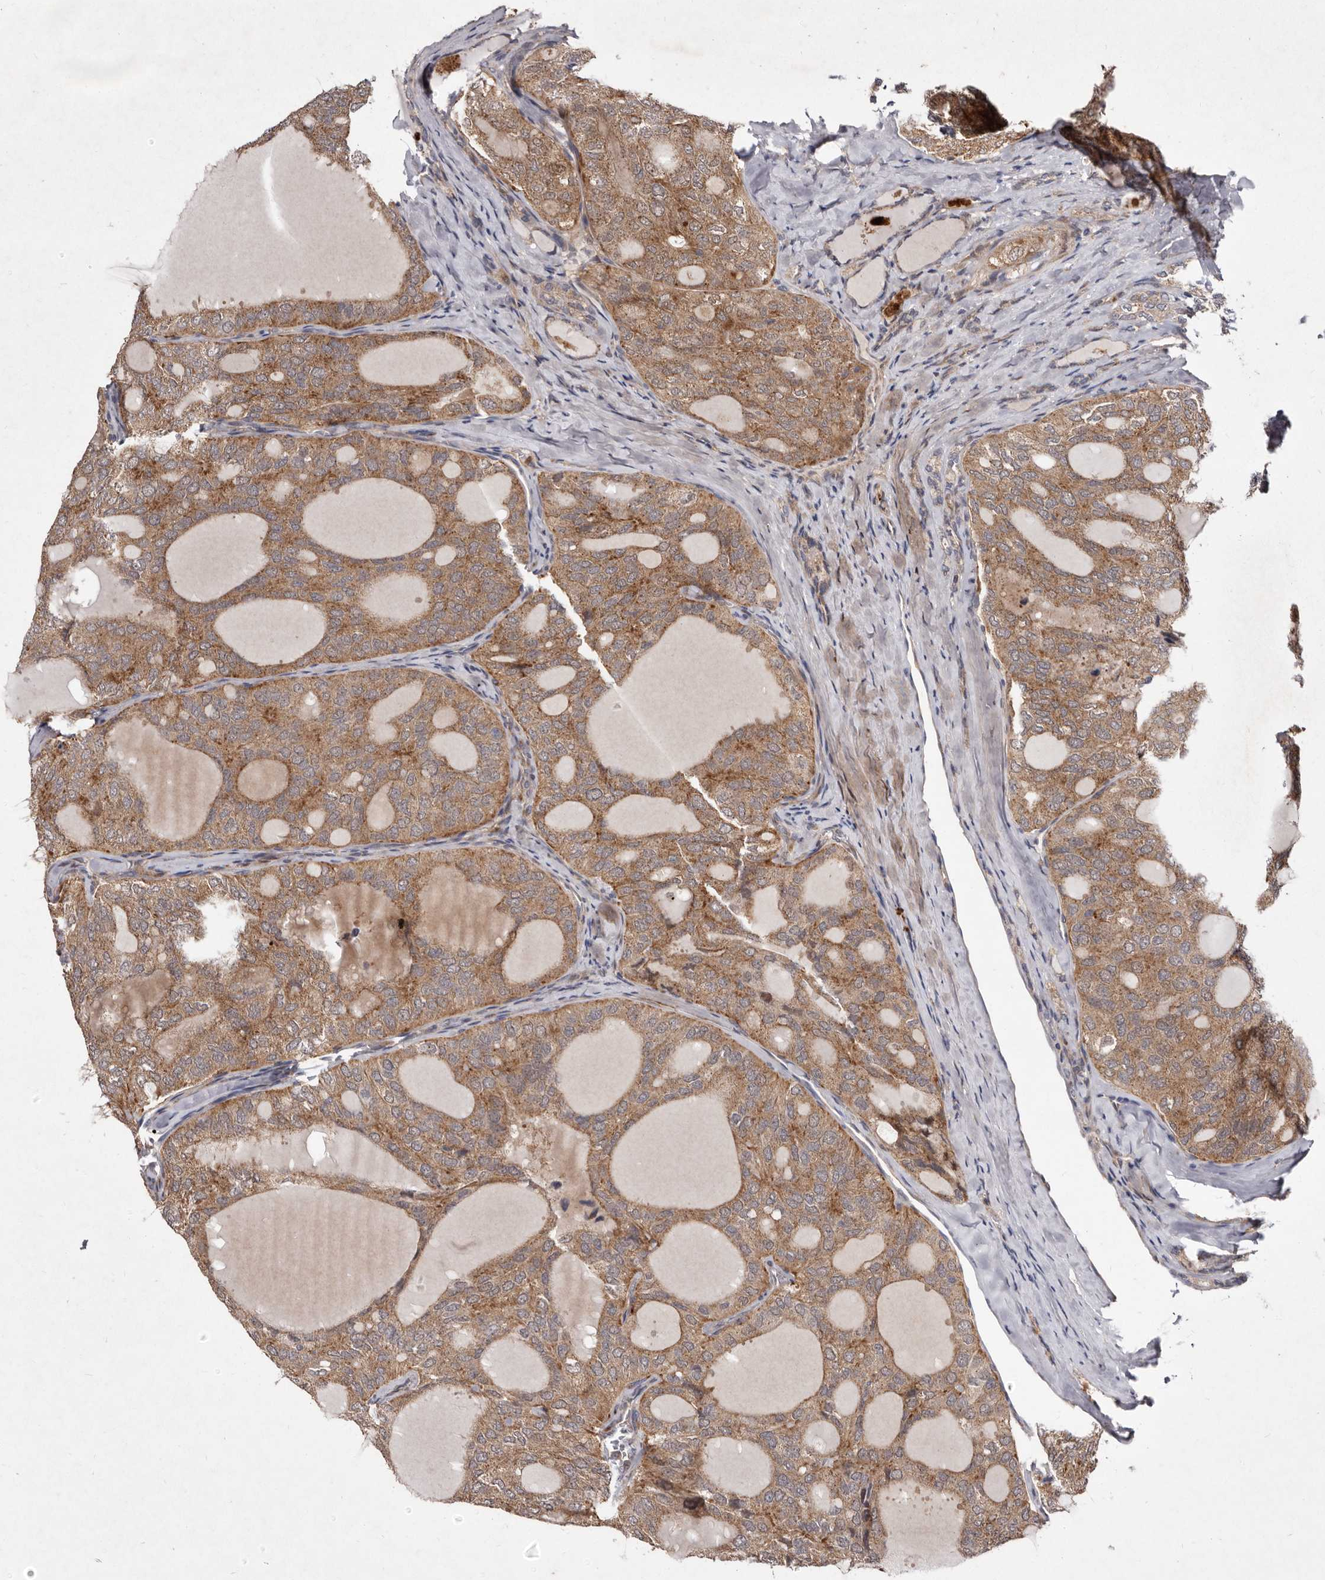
{"staining": {"intensity": "moderate", "quantity": ">75%", "location": "cytoplasmic/membranous"}, "tissue": "thyroid cancer", "cell_type": "Tumor cells", "image_type": "cancer", "snomed": [{"axis": "morphology", "description": "Follicular adenoma carcinoma, NOS"}, {"axis": "topography", "description": "Thyroid gland"}], "caption": "An immunohistochemistry image of tumor tissue is shown. Protein staining in brown labels moderate cytoplasmic/membranous positivity in thyroid follicular adenoma carcinoma within tumor cells.", "gene": "FLAD1", "patient": {"sex": "male", "age": 75}}